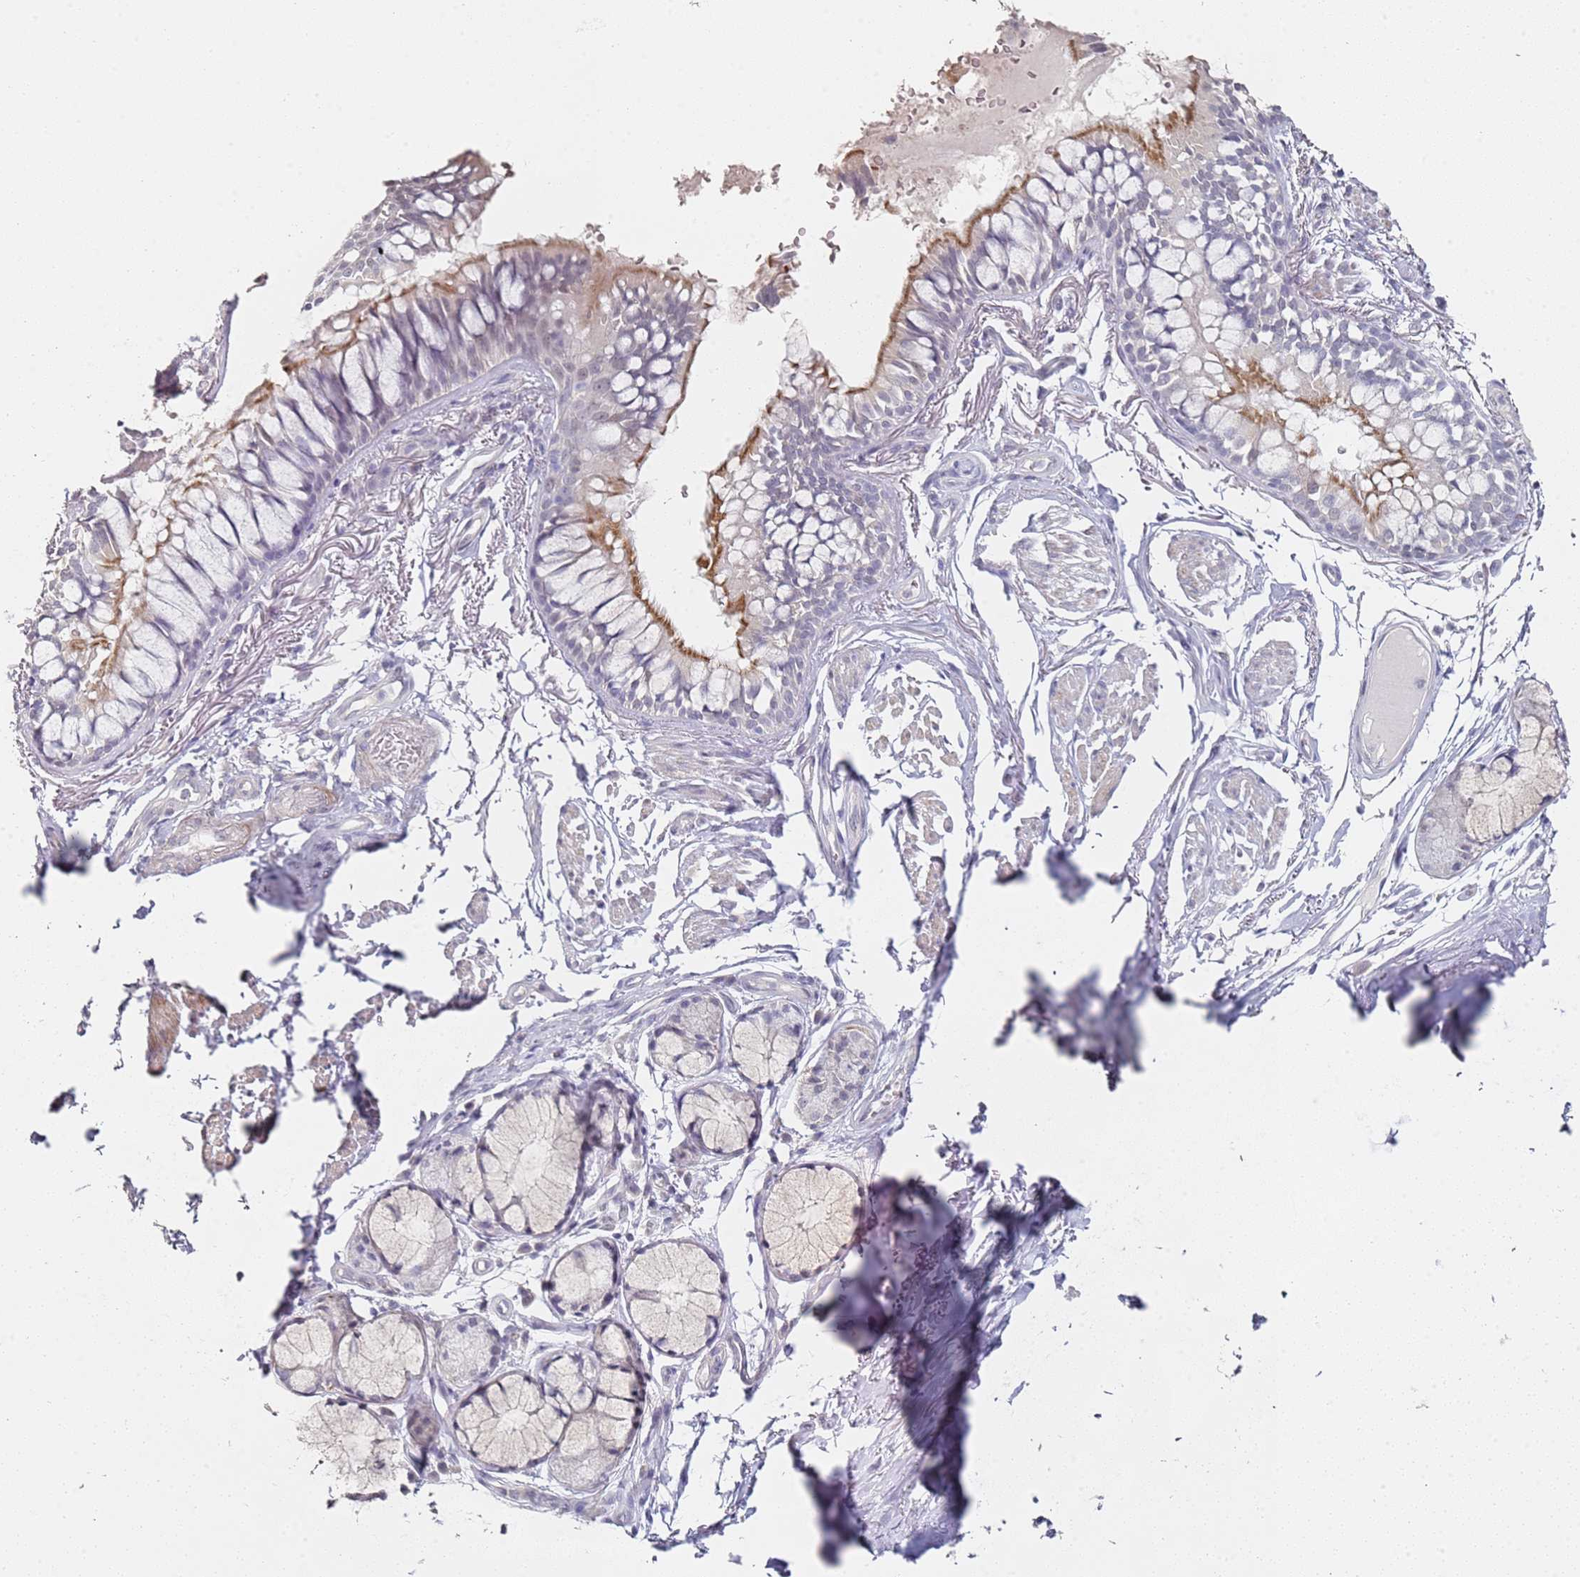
{"staining": {"intensity": "moderate", "quantity": "25%-75%", "location": "cytoplasmic/membranous"}, "tissue": "bronchus", "cell_type": "Respiratory epithelial cells", "image_type": "normal", "snomed": [{"axis": "morphology", "description": "Normal tissue, NOS"}, {"axis": "topography", "description": "Bronchus"}], "caption": "Bronchus was stained to show a protein in brown. There is medium levels of moderate cytoplasmic/membranous expression in approximately 25%-75% of respiratory epithelial cells. (DAB (3,3'-diaminobenzidine) IHC, brown staining for protein, blue staining for nuclei).", "gene": "DNAH11", "patient": {"sex": "male", "age": 70}}